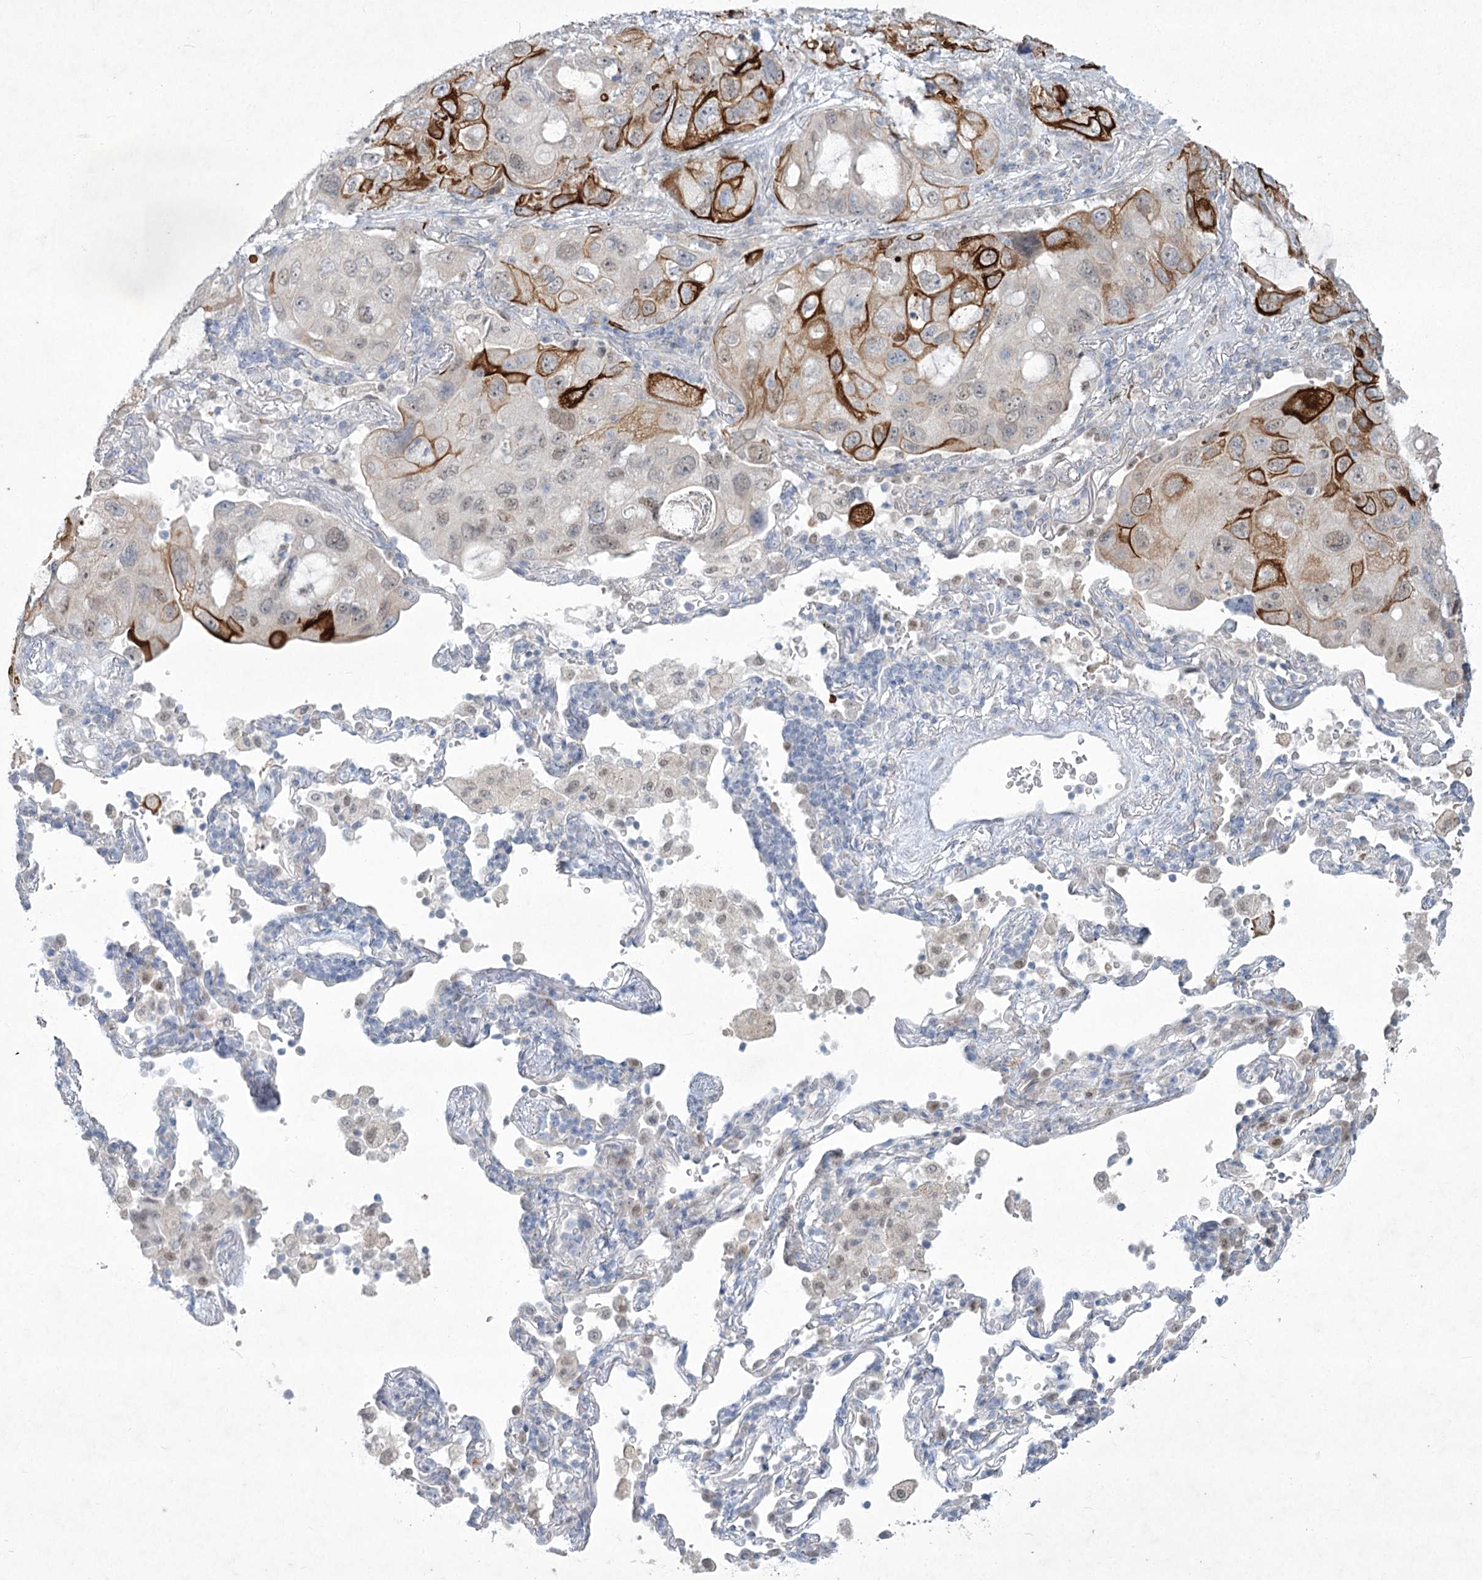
{"staining": {"intensity": "strong", "quantity": "<25%", "location": "cytoplasmic/membranous"}, "tissue": "lung cancer", "cell_type": "Tumor cells", "image_type": "cancer", "snomed": [{"axis": "morphology", "description": "Squamous cell carcinoma, NOS"}, {"axis": "topography", "description": "Lung"}], "caption": "Immunohistochemistry micrograph of lung cancer stained for a protein (brown), which displays medium levels of strong cytoplasmic/membranous staining in approximately <25% of tumor cells.", "gene": "ABITRAM", "patient": {"sex": "female", "age": 73}}